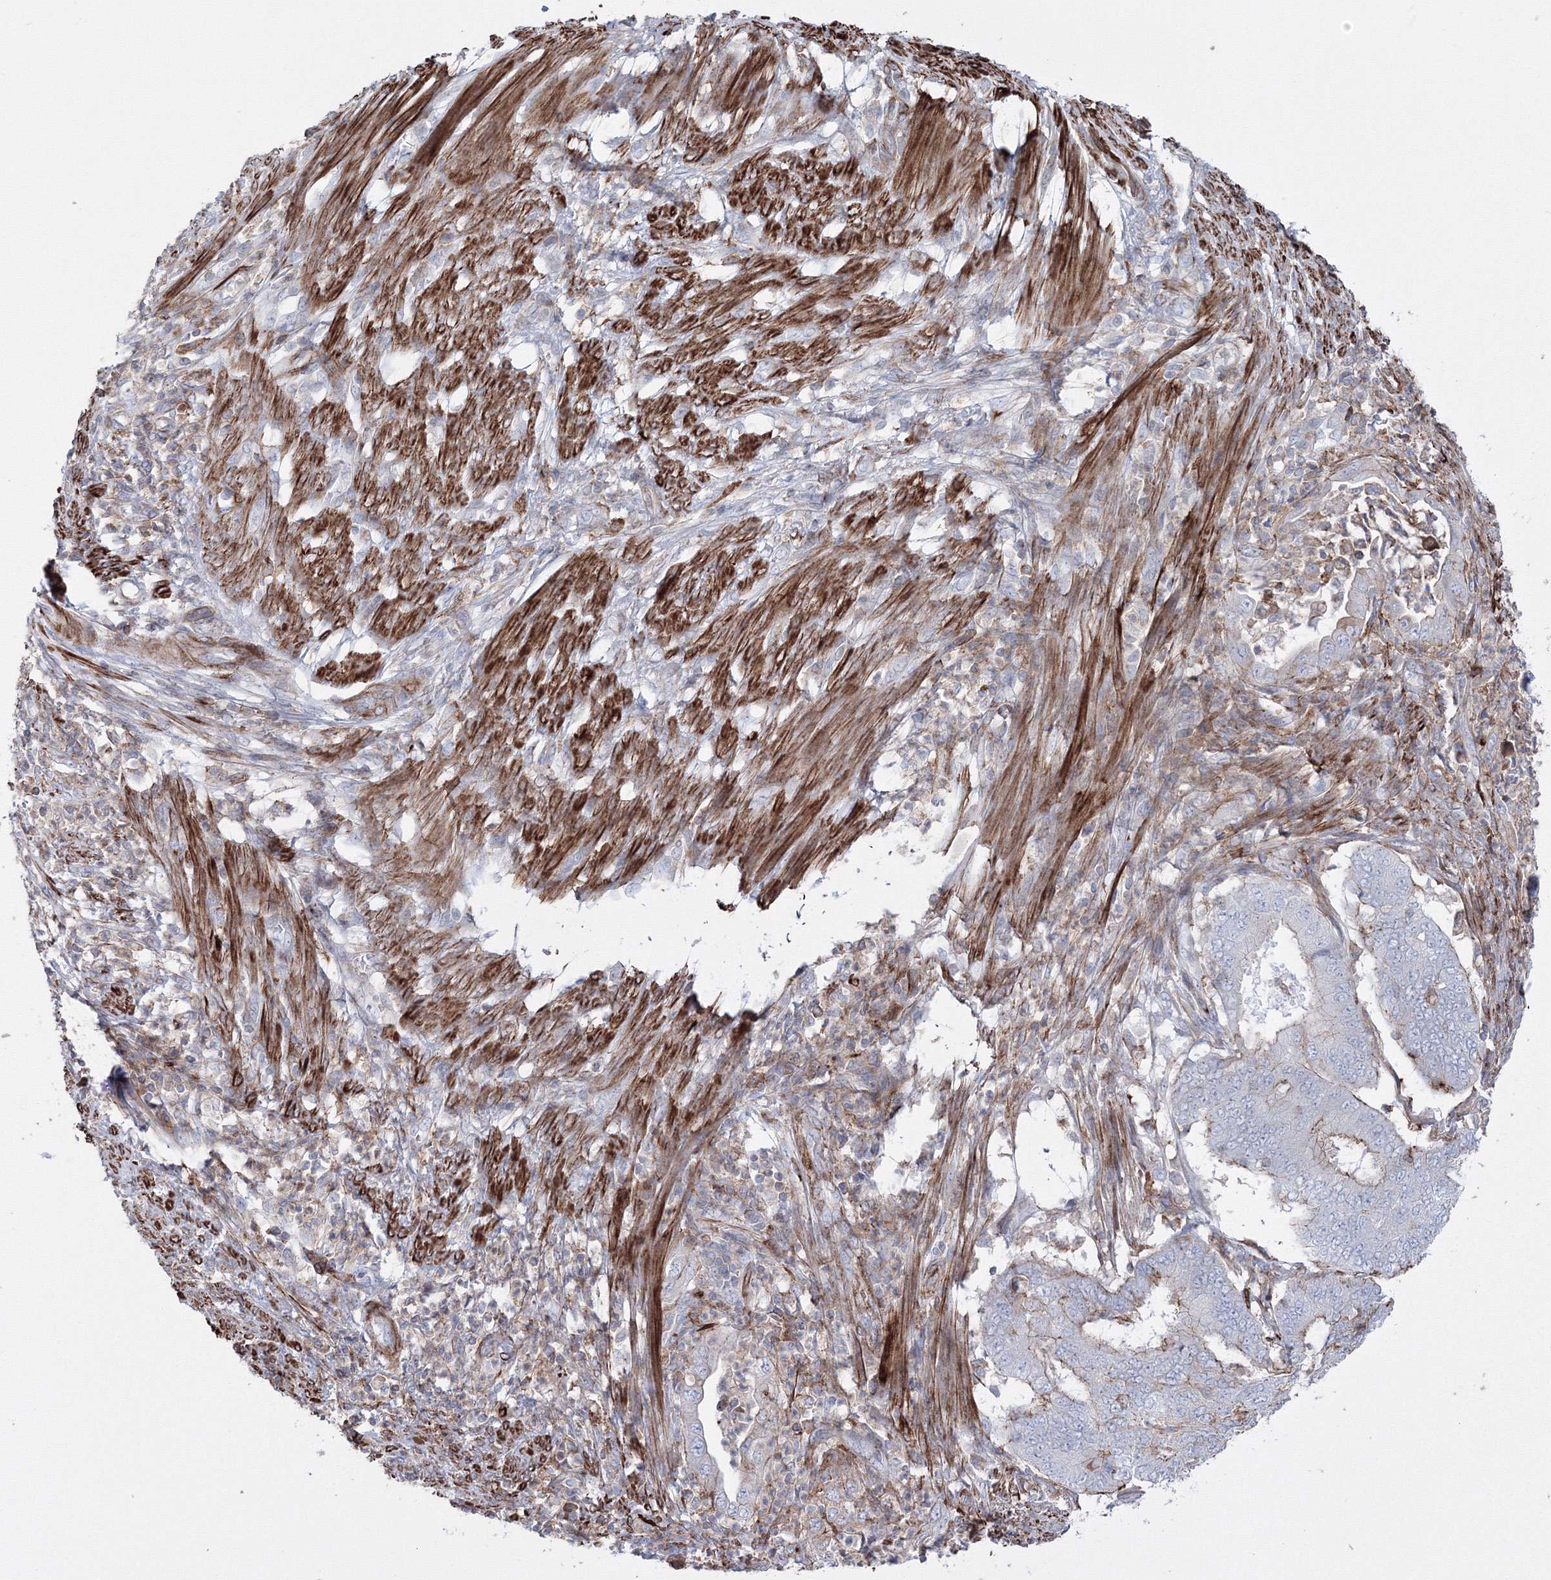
{"staining": {"intensity": "negative", "quantity": "none", "location": "none"}, "tissue": "endometrial cancer", "cell_type": "Tumor cells", "image_type": "cancer", "snomed": [{"axis": "morphology", "description": "Adenocarcinoma, NOS"}, {"axis": "topography", "description": "Endometrium"}], "caption": "Adenocarcinoma (endometrial) was stained to show a protein in brown. There is no significant staining in tumor cells. (Brightfield microscopy of DAB immunohistochemistry at high magnification).", "gene": "GPR82", "patient": {"sex": "female", "age": 51}}